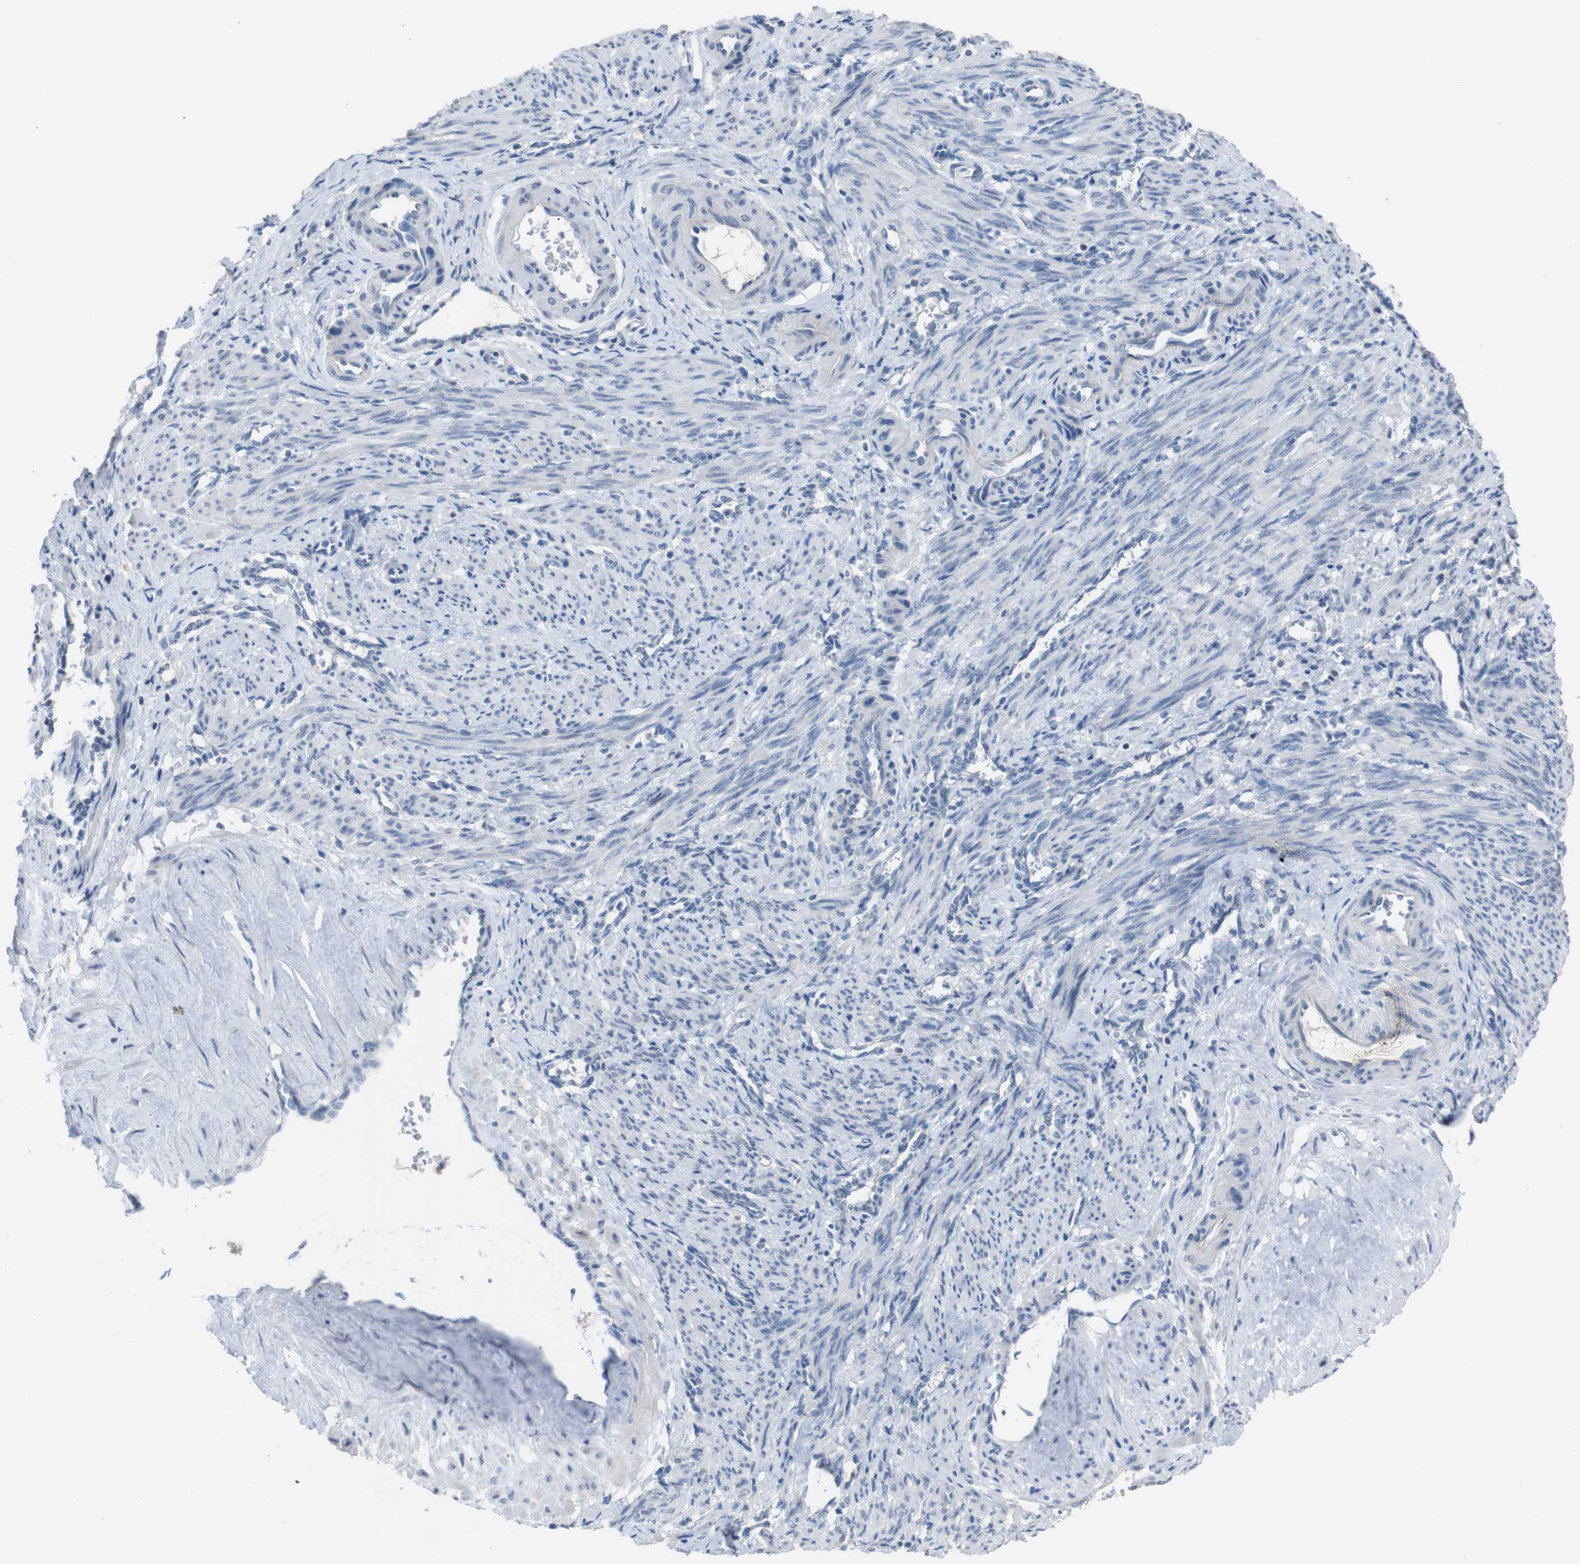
{"staining": {"intensity": "negative", "quantity": "none", "location": "none"}, "tissue": "smooth muscle", "cell_type": "Smooth muscle cells", "image_type": "normal", "snomed": [{"axis": "morphology", "description": "Normal tissue, NOS"}, {"axis": "topography", "description": "Endometrium"}], "caption": "DAB immunohistochemical staining of normal human smooth muscle displays no significant positivity in smooth muscle cells. (Immunohistochemistry (ihc), brightfield microscopy, high magnification).", "gene": "CHRM5", "patient": {"sex": "female", "age": 33}}